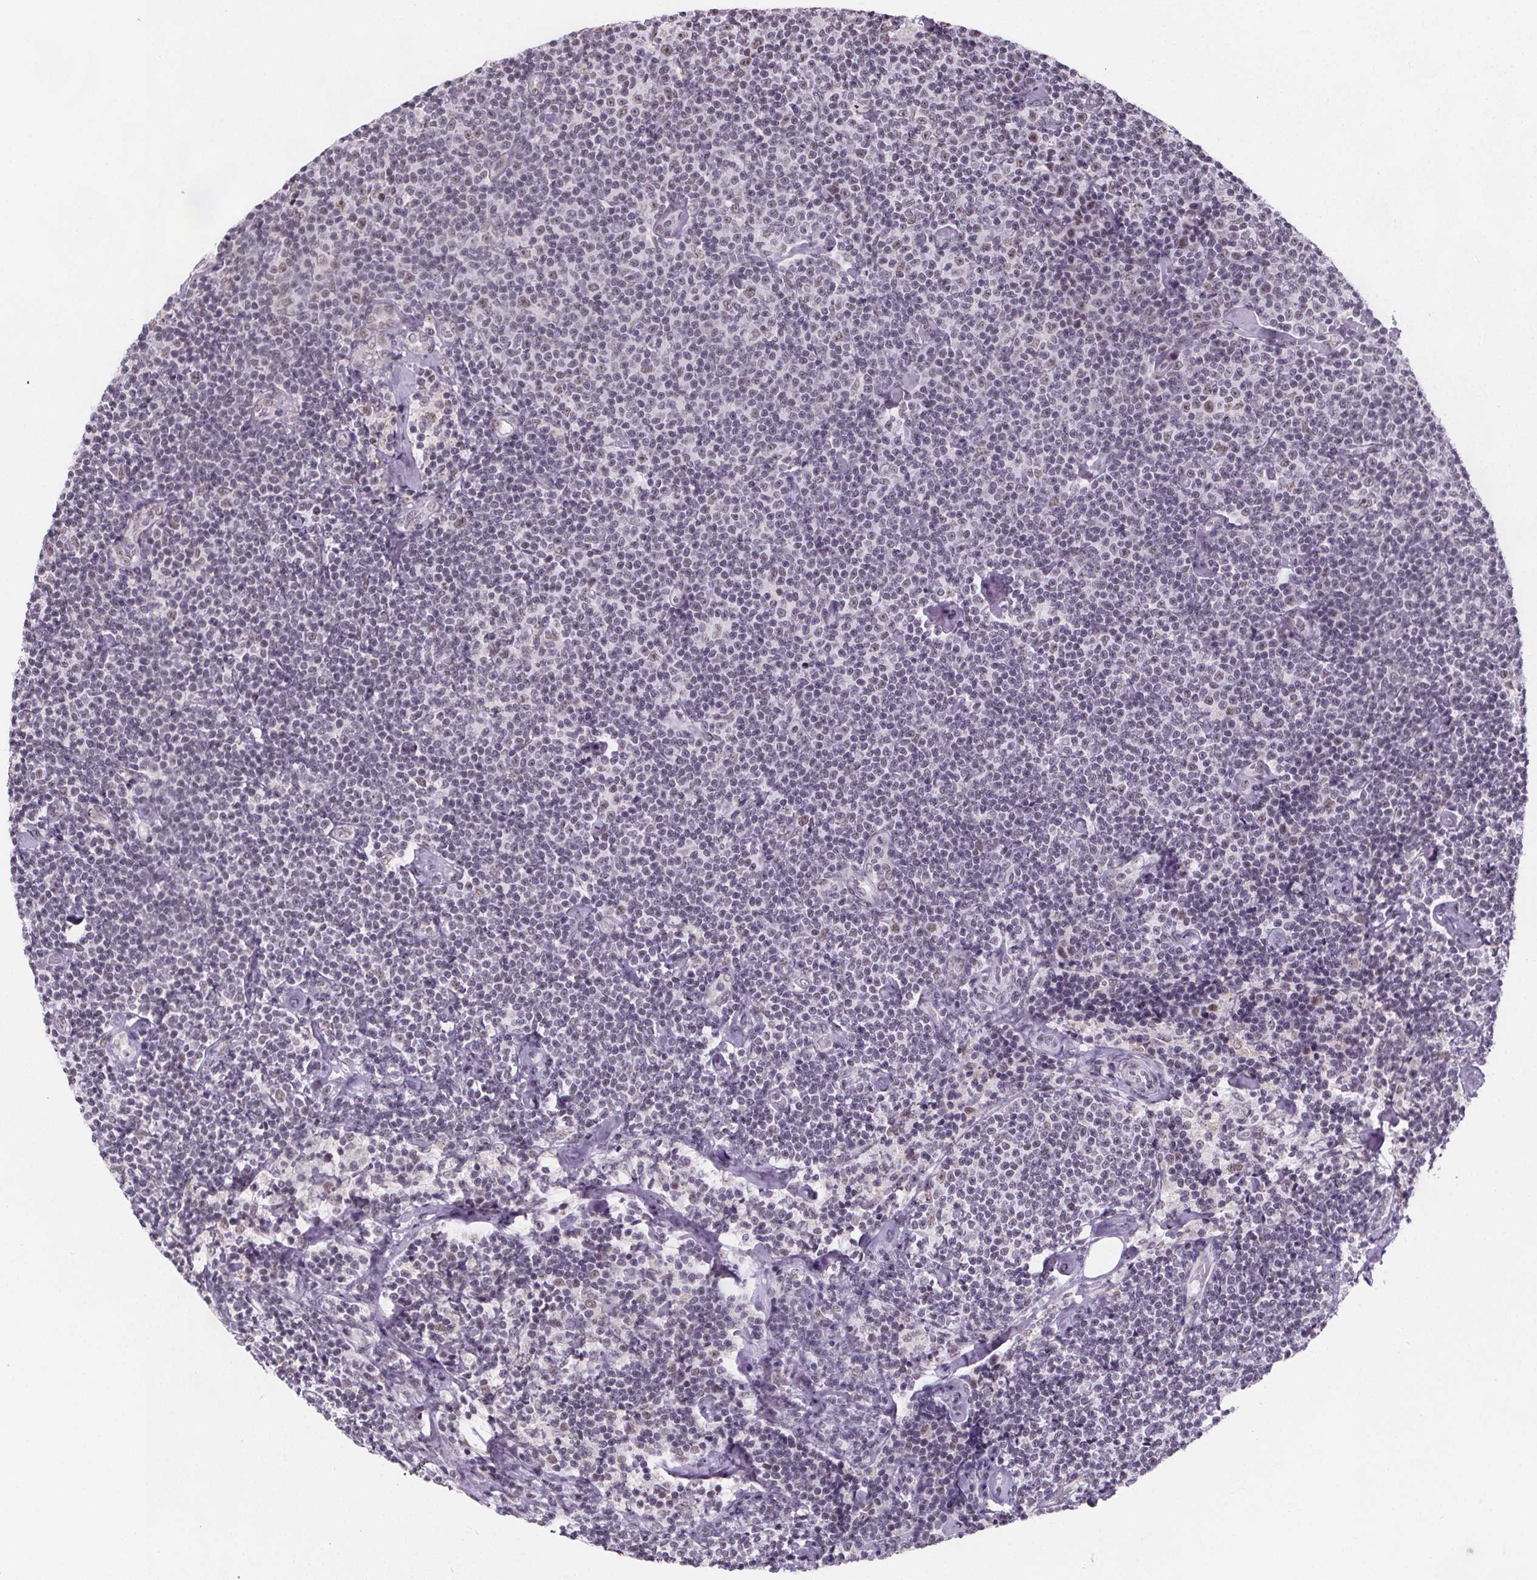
{"staining": {"intensity": "negative", "quantity": "none", "location": "none"}, "tissue": "lymphoma", "cell_type": "Tumor cells", "image_type": "cancer", "snomed": [{"axis": "morphology", "description": "Malignant lymphoma, non-Hodgkin's type, Low grade"}, {"axis": "topography", "description": "Lymph node"}], "caption": "This photomicrograph is of malignant lymphoma, non-Hodgkin's type (low-grade) stained with IHC to label a protein in brown with the nuclei are counter-stained blue. There is no positivity in tumor cells. Nuclei are stained in blue.", "gene": "ZNF572", "patient": {"sex": "male", "age": 81}}